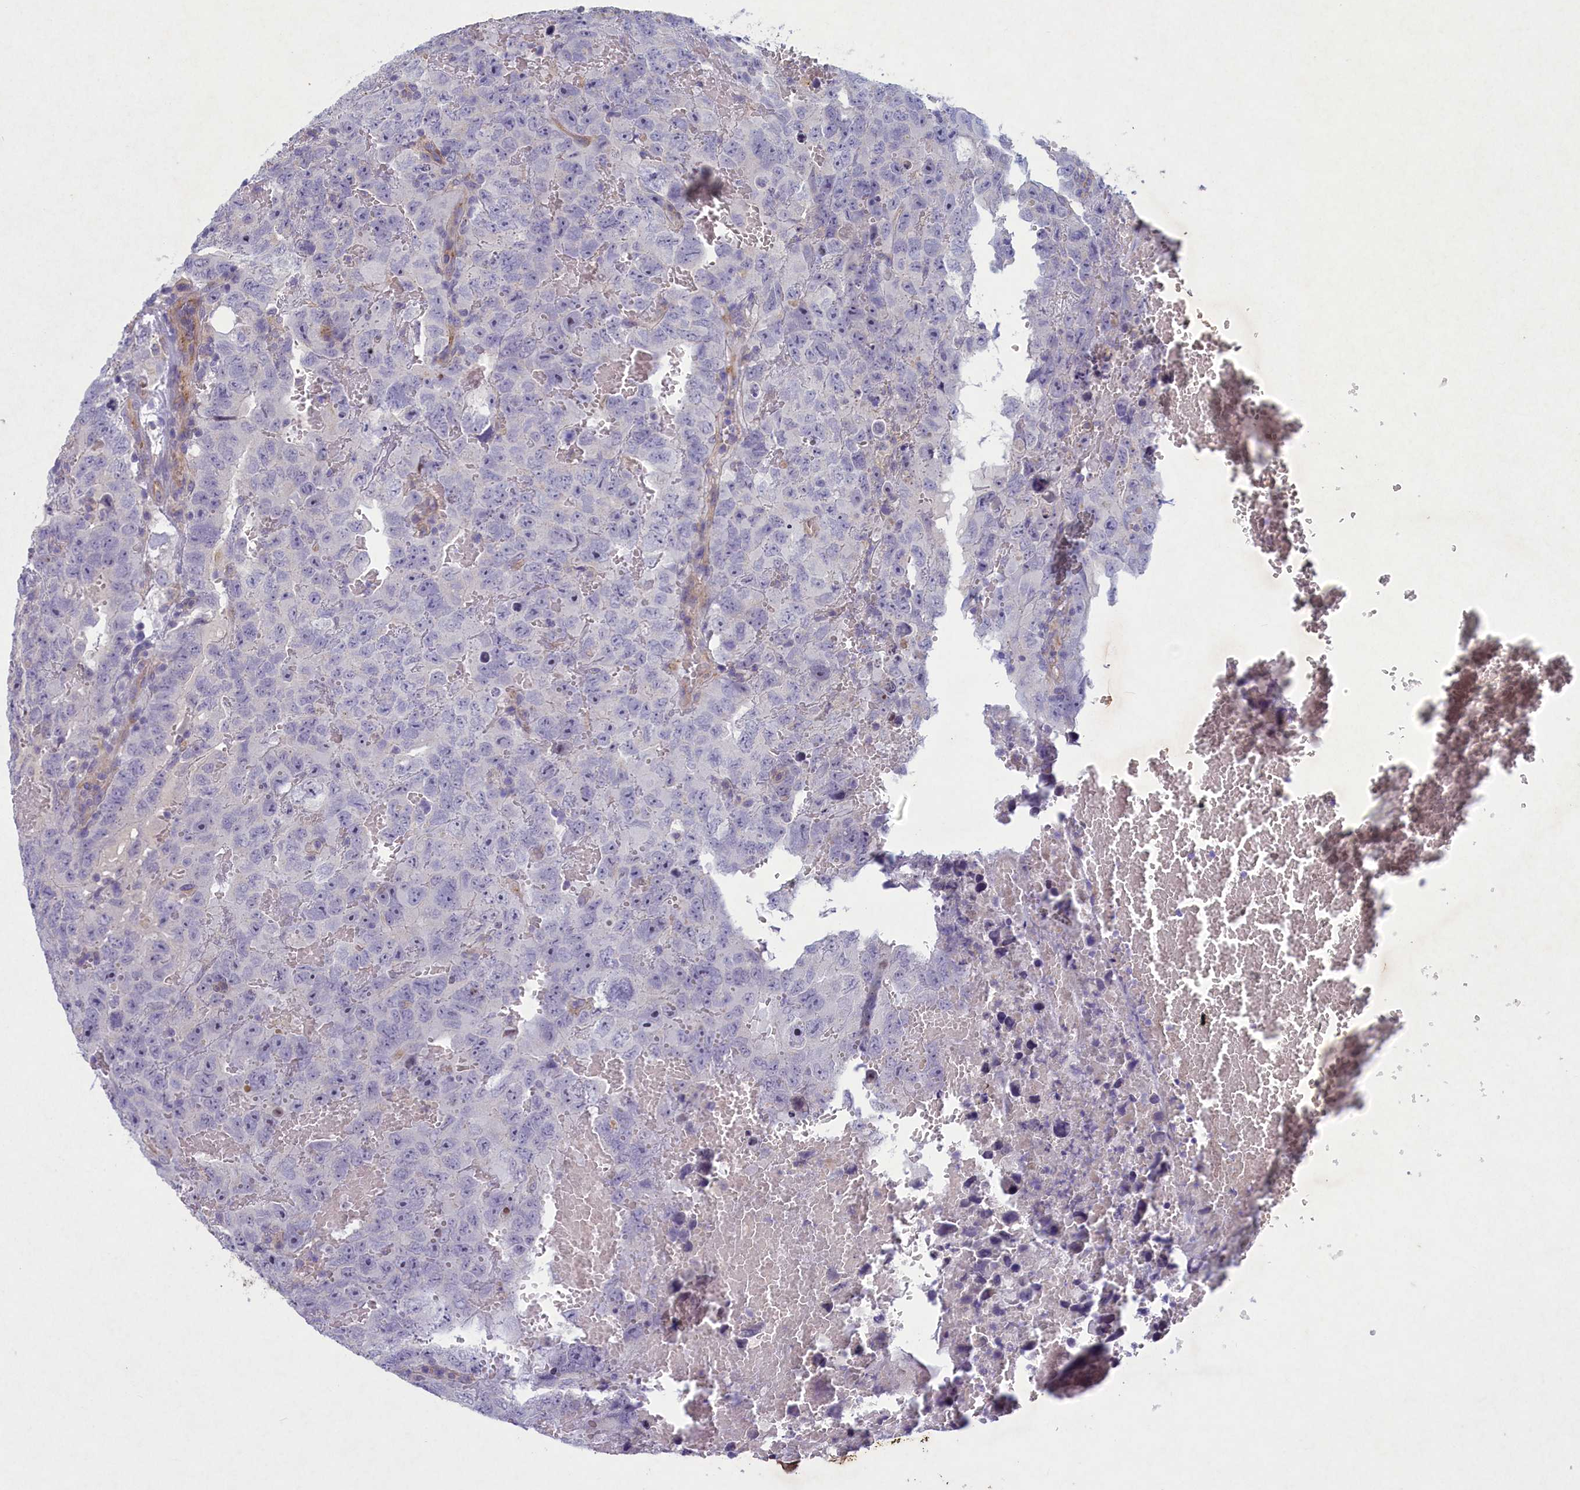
{"staining": {"intensity": "negative", "quantity": "none", "location": "none"}, "tissue": "testis cancer", "cell_type": "Tumor cells", "image_type": "cancer", "snomed": [{"axis": "morphology", "description": "Carcinoma, Embryonal, NOS"}, {"axis": "topography", "description": "Testis"}], "caption": "High power microscopy photomicrograph of an IHC image of testis cancer (embryonal carcinoma), revealing no significant expression in tumor cells.", "gene": "PLEKHG6", "patient": {"sex": "male", "age": 45}}